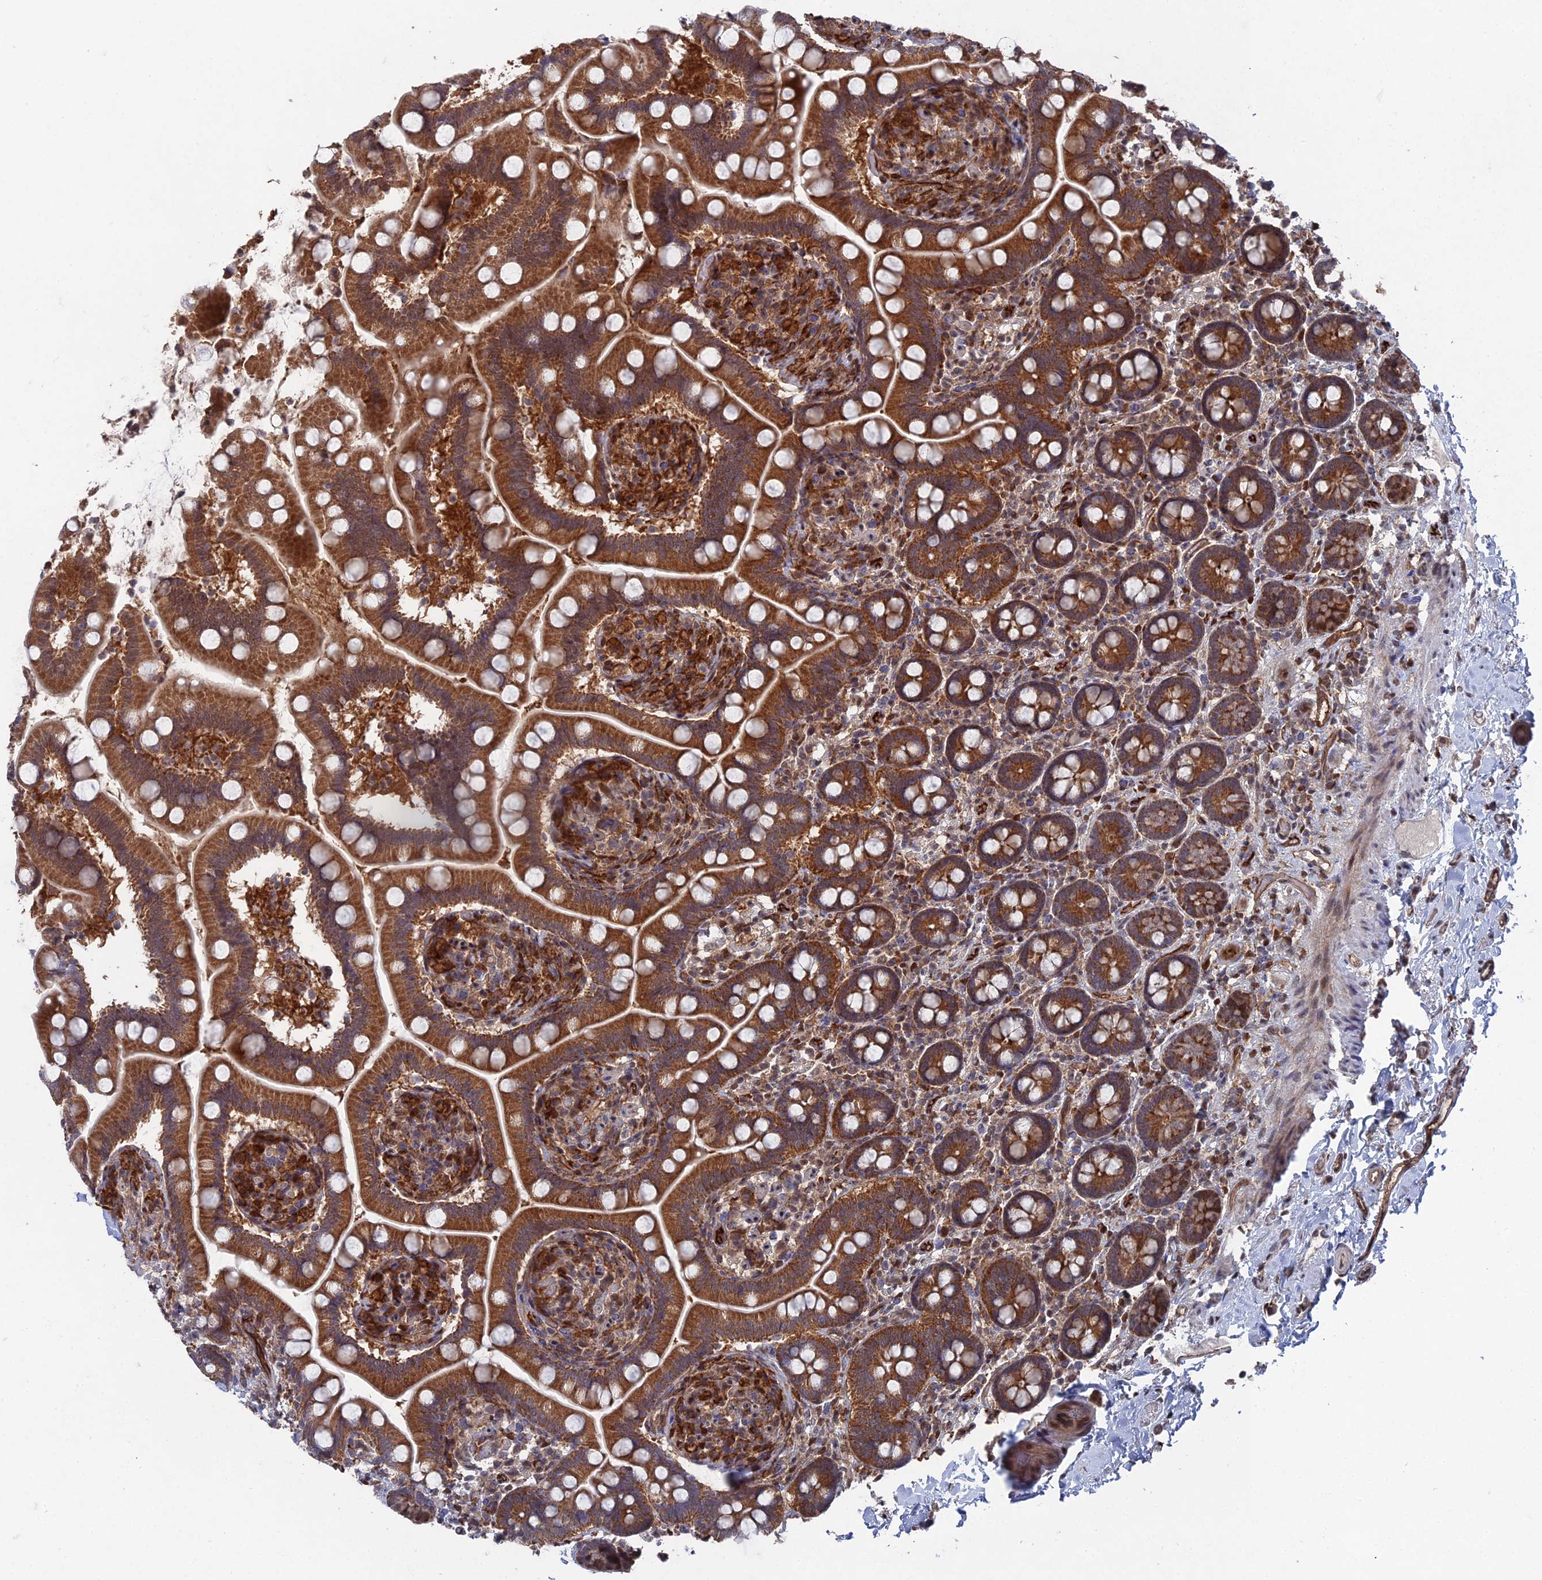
{"staining": {"intensity": "strong", "quantity": ">75%", "location": "cytoplasmic/membranous"}, "tissue": "small intestine", "cell_type": "Glandular cells", "image_type": "normal", "snomed": [{"axis": "morphology", "description": "Normal tissue, NOS"}, {"axis": "topography", "description": "Small intestine"}], "caption": "An image of small intestine stained for a protein displays strong cytoplasmic/membranous brown staining in glandular cells.", "gene": "UNC5D", "patient": {"sex": "female", "age": 64}}